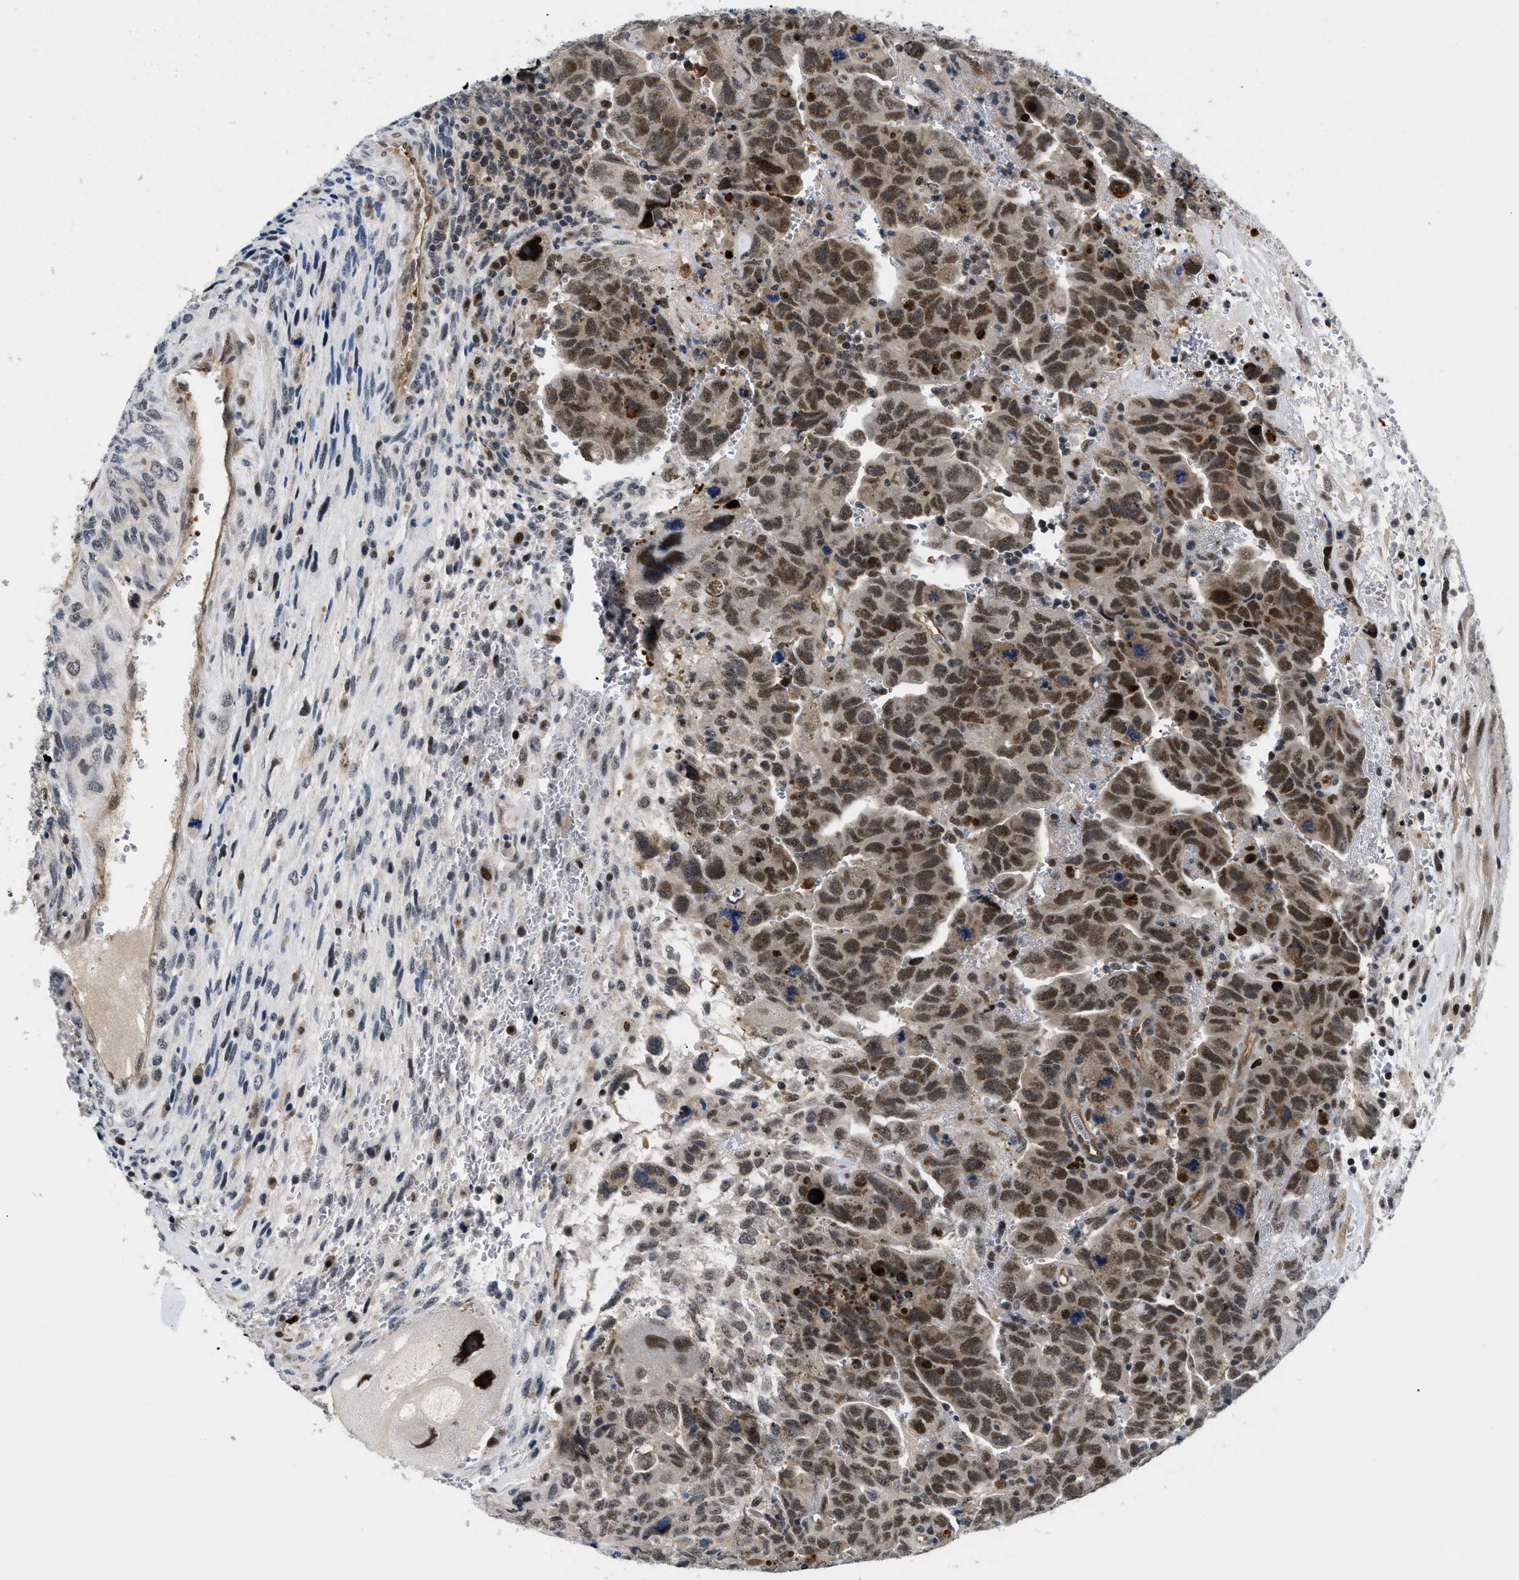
{"staining": {"intensity": "moderate", "quantity": ">75%", "location": "nuclear"}, "tissue": "testis cancer", "cell_type": "Tumor cells", "image_type": "cancer", "snomed": [{"axis": "morphology", "description": "Carcinoma, Embryonal, NOS"}, {"axis": "topography", "description": "Testis"}], "caption": "Testis embryonal carcinoma stained with immunohistochemistry displays moderate nuclear expression in about >75% of tumor cells.", "gene": "SLC29A2", "patient": {"sex": "male", "age": 28}}